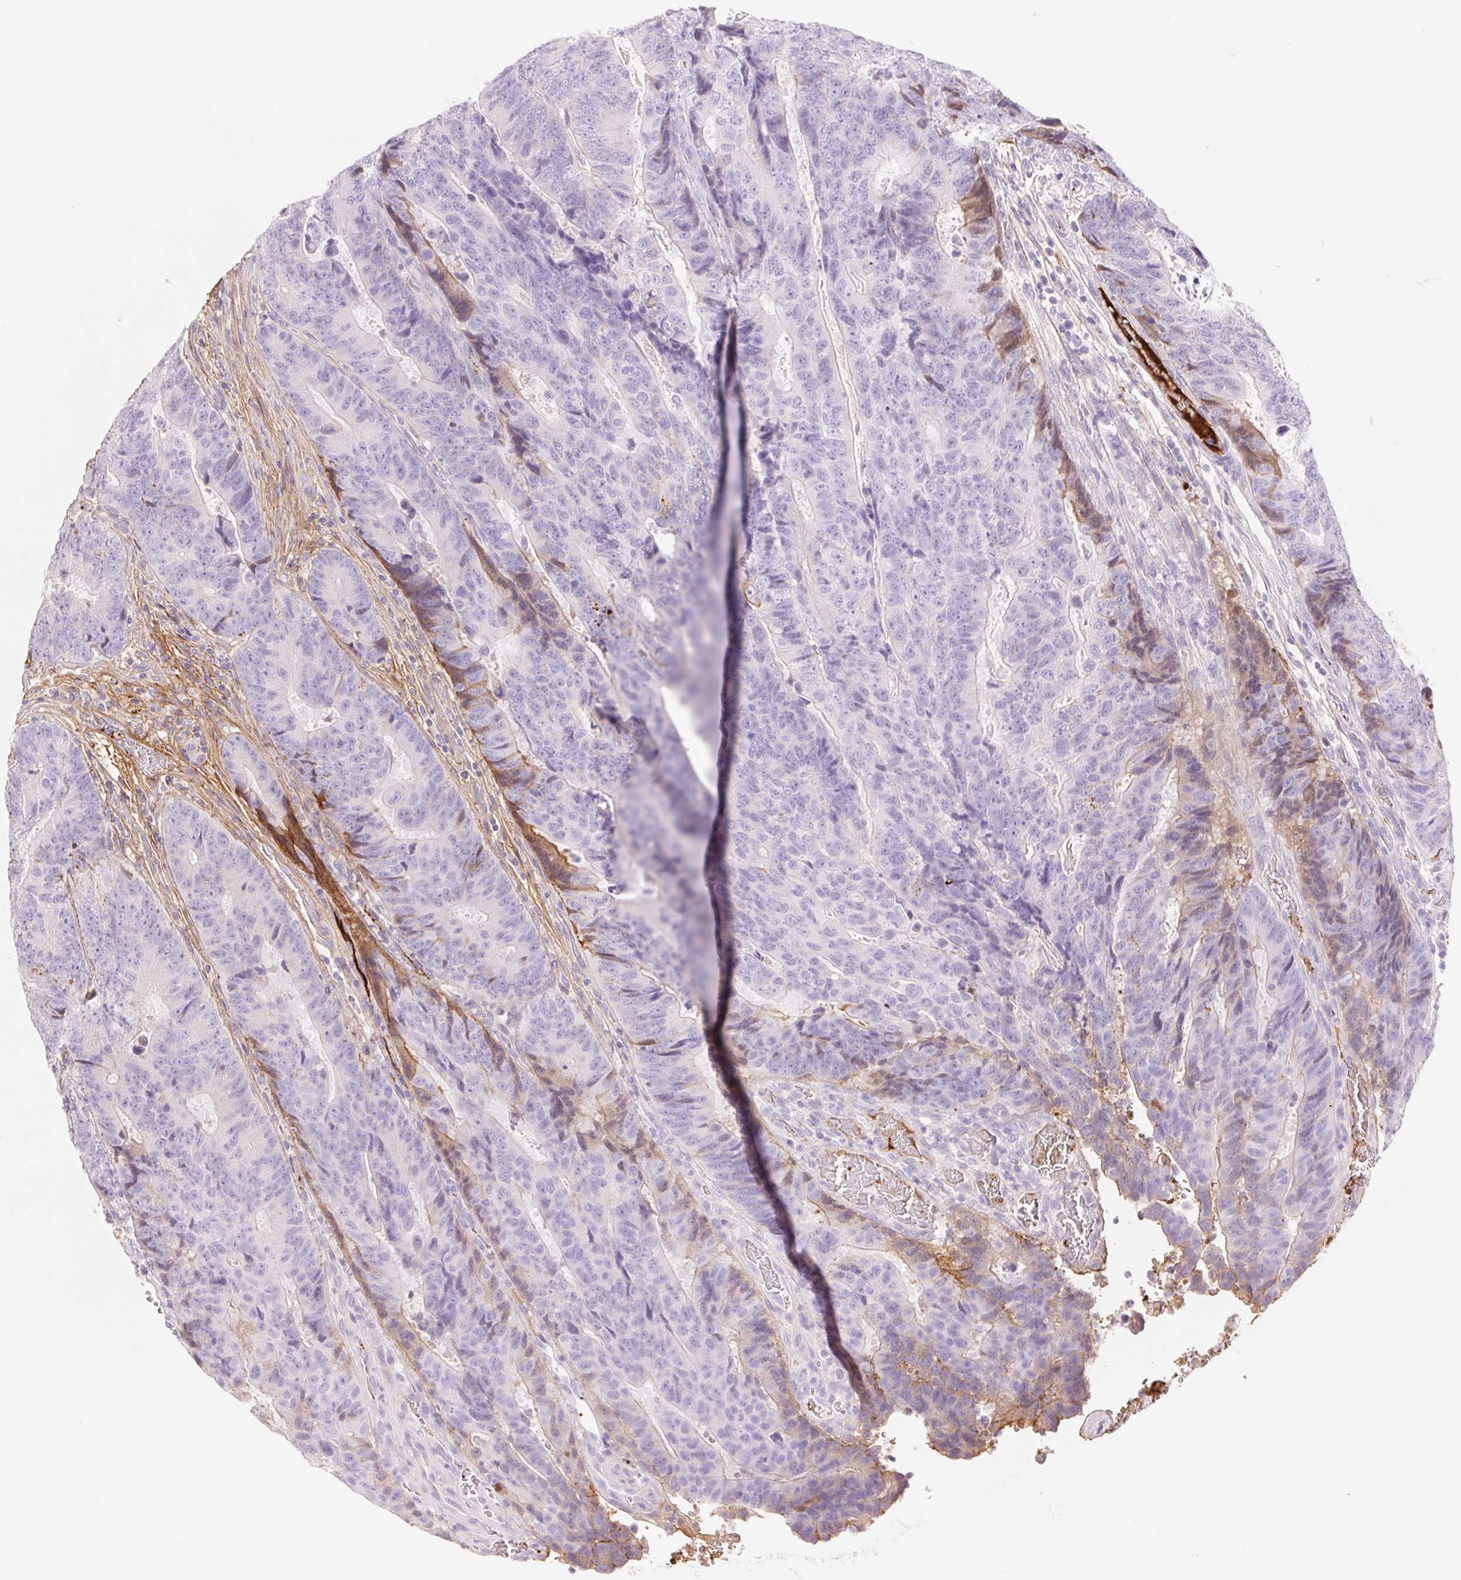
{"staining": {"intensity": "negative", "quantity": "none", "location": "none"}, "tissue": "colorectal cancer", "cell_type": "Tumor cells", "image_type": "cancer", "snomed": [{"axis": "morphology", "description": "Adenocarcinoma, NOS"}, {"axis": "topography", "description": "Colon"}], "caption": "This is a histopathology image of IHC staining of colorectal cancer (adenocarcinoma), which shows no positivity in tumor cells. (Brightfield microscopy of DAB (3,3'-diaminobenzidine) immunohistochemistry (IHC) at high magnification).", "gene": "FGA", "patient": {"sex": "female", "age": 48}}